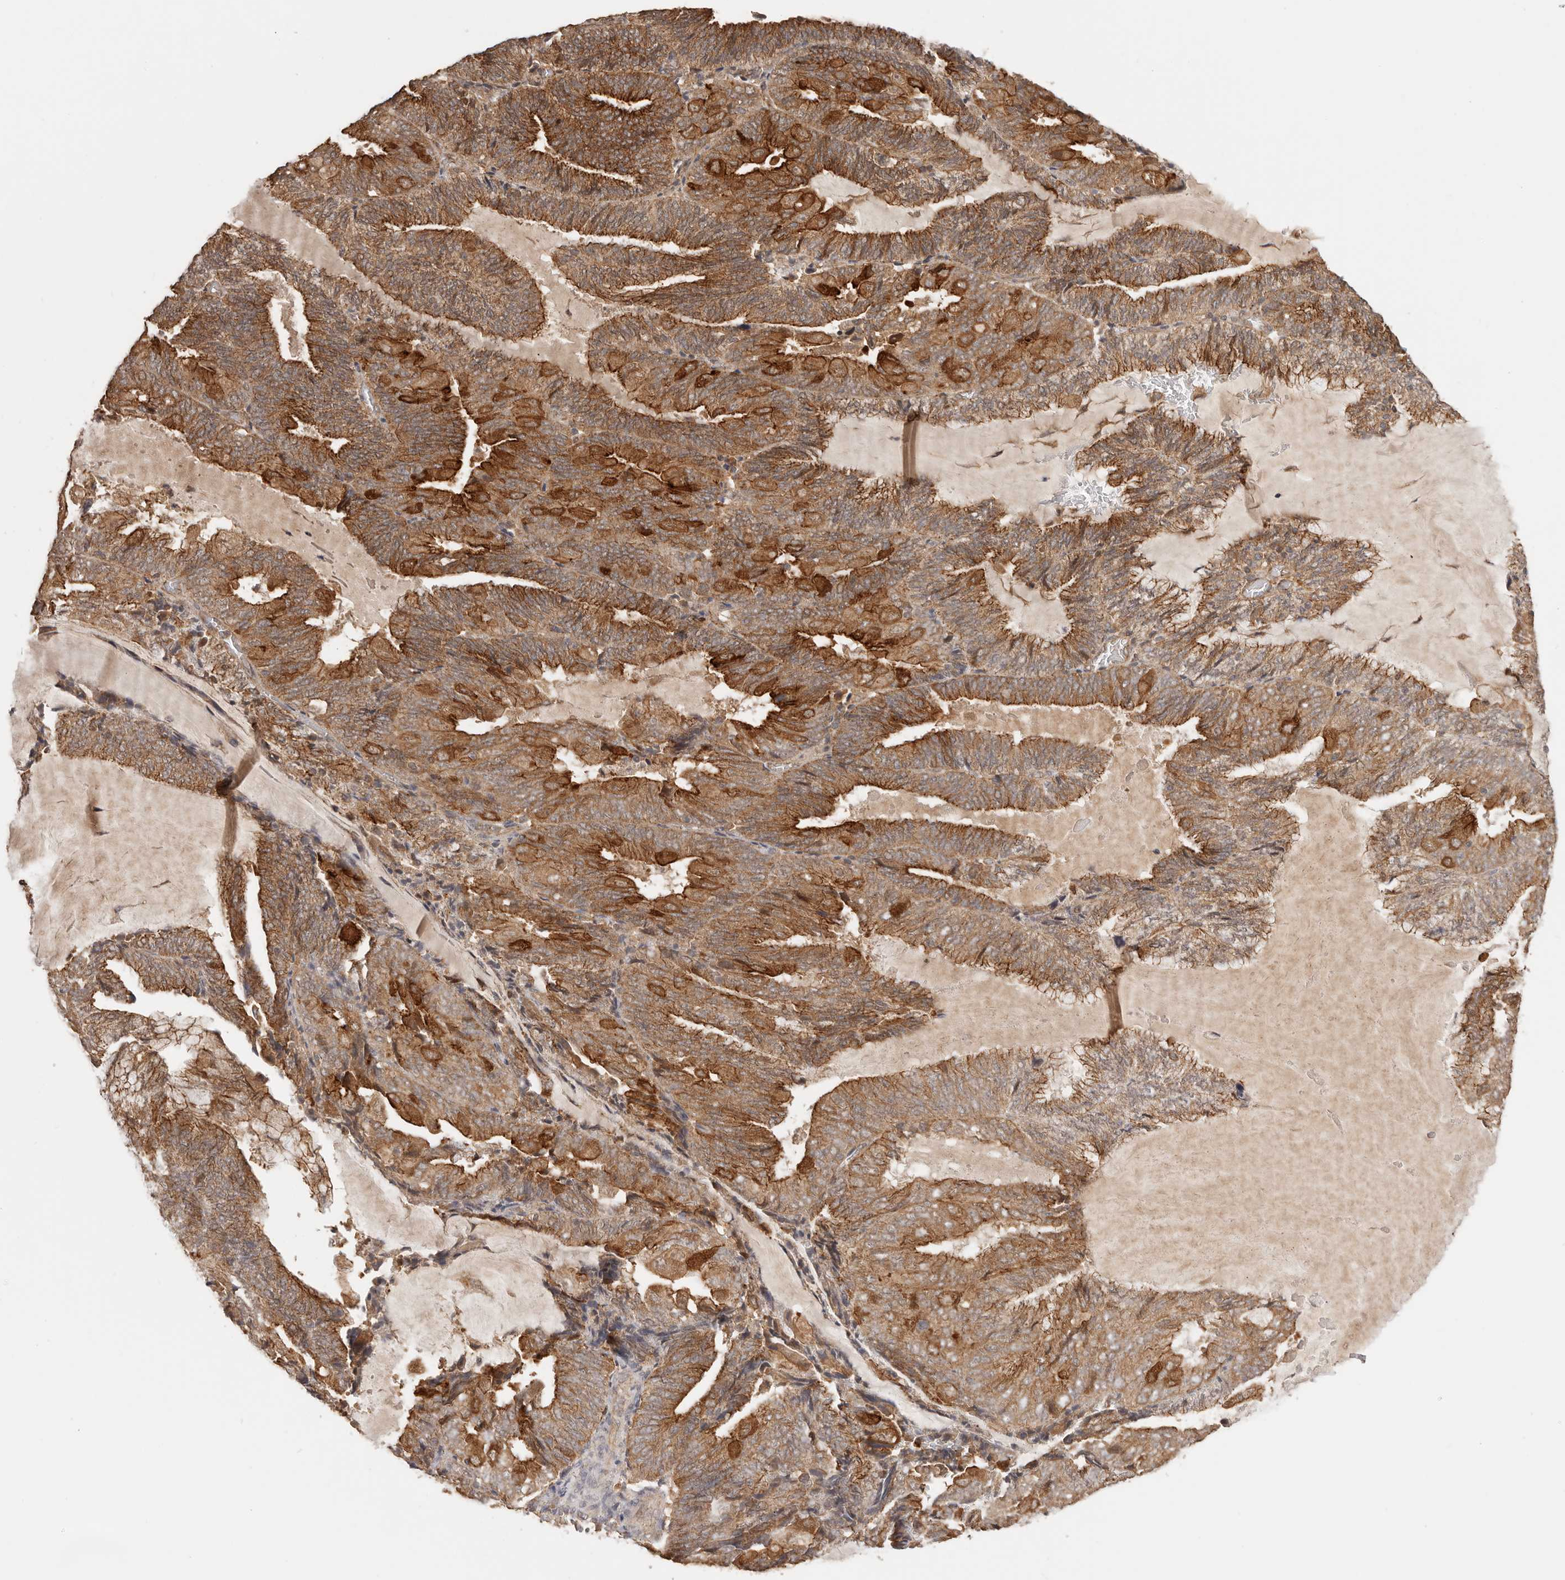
{"staining": {"intensity": "strong", "quantity": ">75%", "location": "cytoplasmic/membranous"}, "tissue": "endometrial cancer", "cell_type": "Tumor cells", "image_type": "cancer", "snomed": [{"axis": "morphology", "description": "Adenocarcinoma, NOS"}, {"axis": "topography", "description": "Endometrium"}], "caption": "Immunohistochemistry photomicrograph of human endometrial adenocarcinoma stained for a protein (brown), which reveals high levels of strong cytoplasmic/membranous staining in approximately >75% of tumor cells.", "gene": "AFDN", "patient": {"sex": "female", "age": 81}}